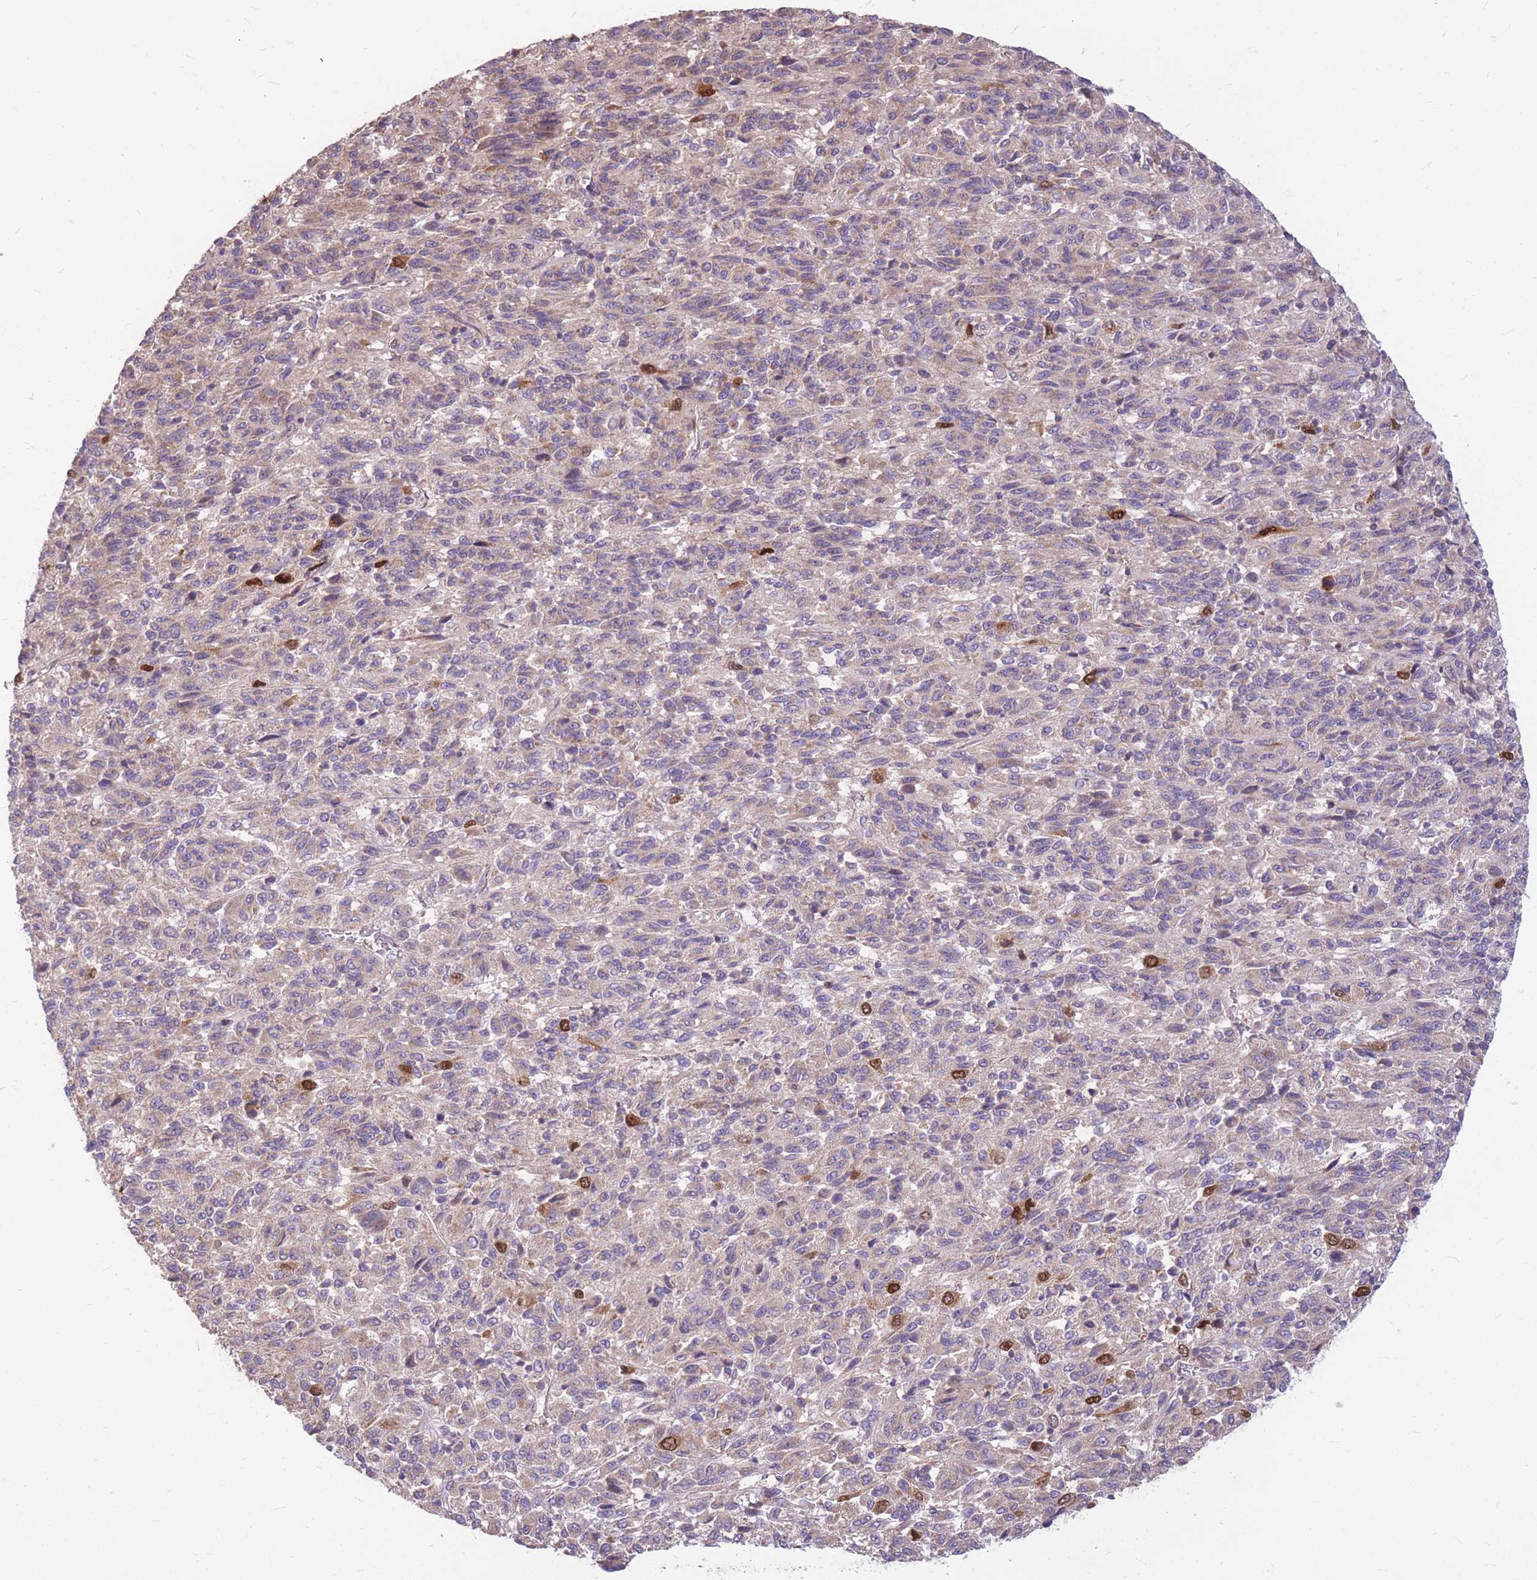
{"staining": {"intensity": "strong", "quantity": "<25%", "location": "nuclear"}, "tissue": "melanoma", "cell_type": "Tumor cells", "image_type": "cancer", "snomed": [{"axis": "morphology", "description": "Malignant melanoma, Metastatic site"}, {"axis": "topography", "description": "Lung"}], "caption": "Protein expression analysis of human malignant melanoma (metastatic site) reveals strong nuclear positivity in approximately <25% of tumor cells. (Stains: DAB in brown, nuclei in blue, Microscopy: brightfield microscopy at high magnification).", "gene": "GMNN", "patient": {"sex": "male", "age": 64}}